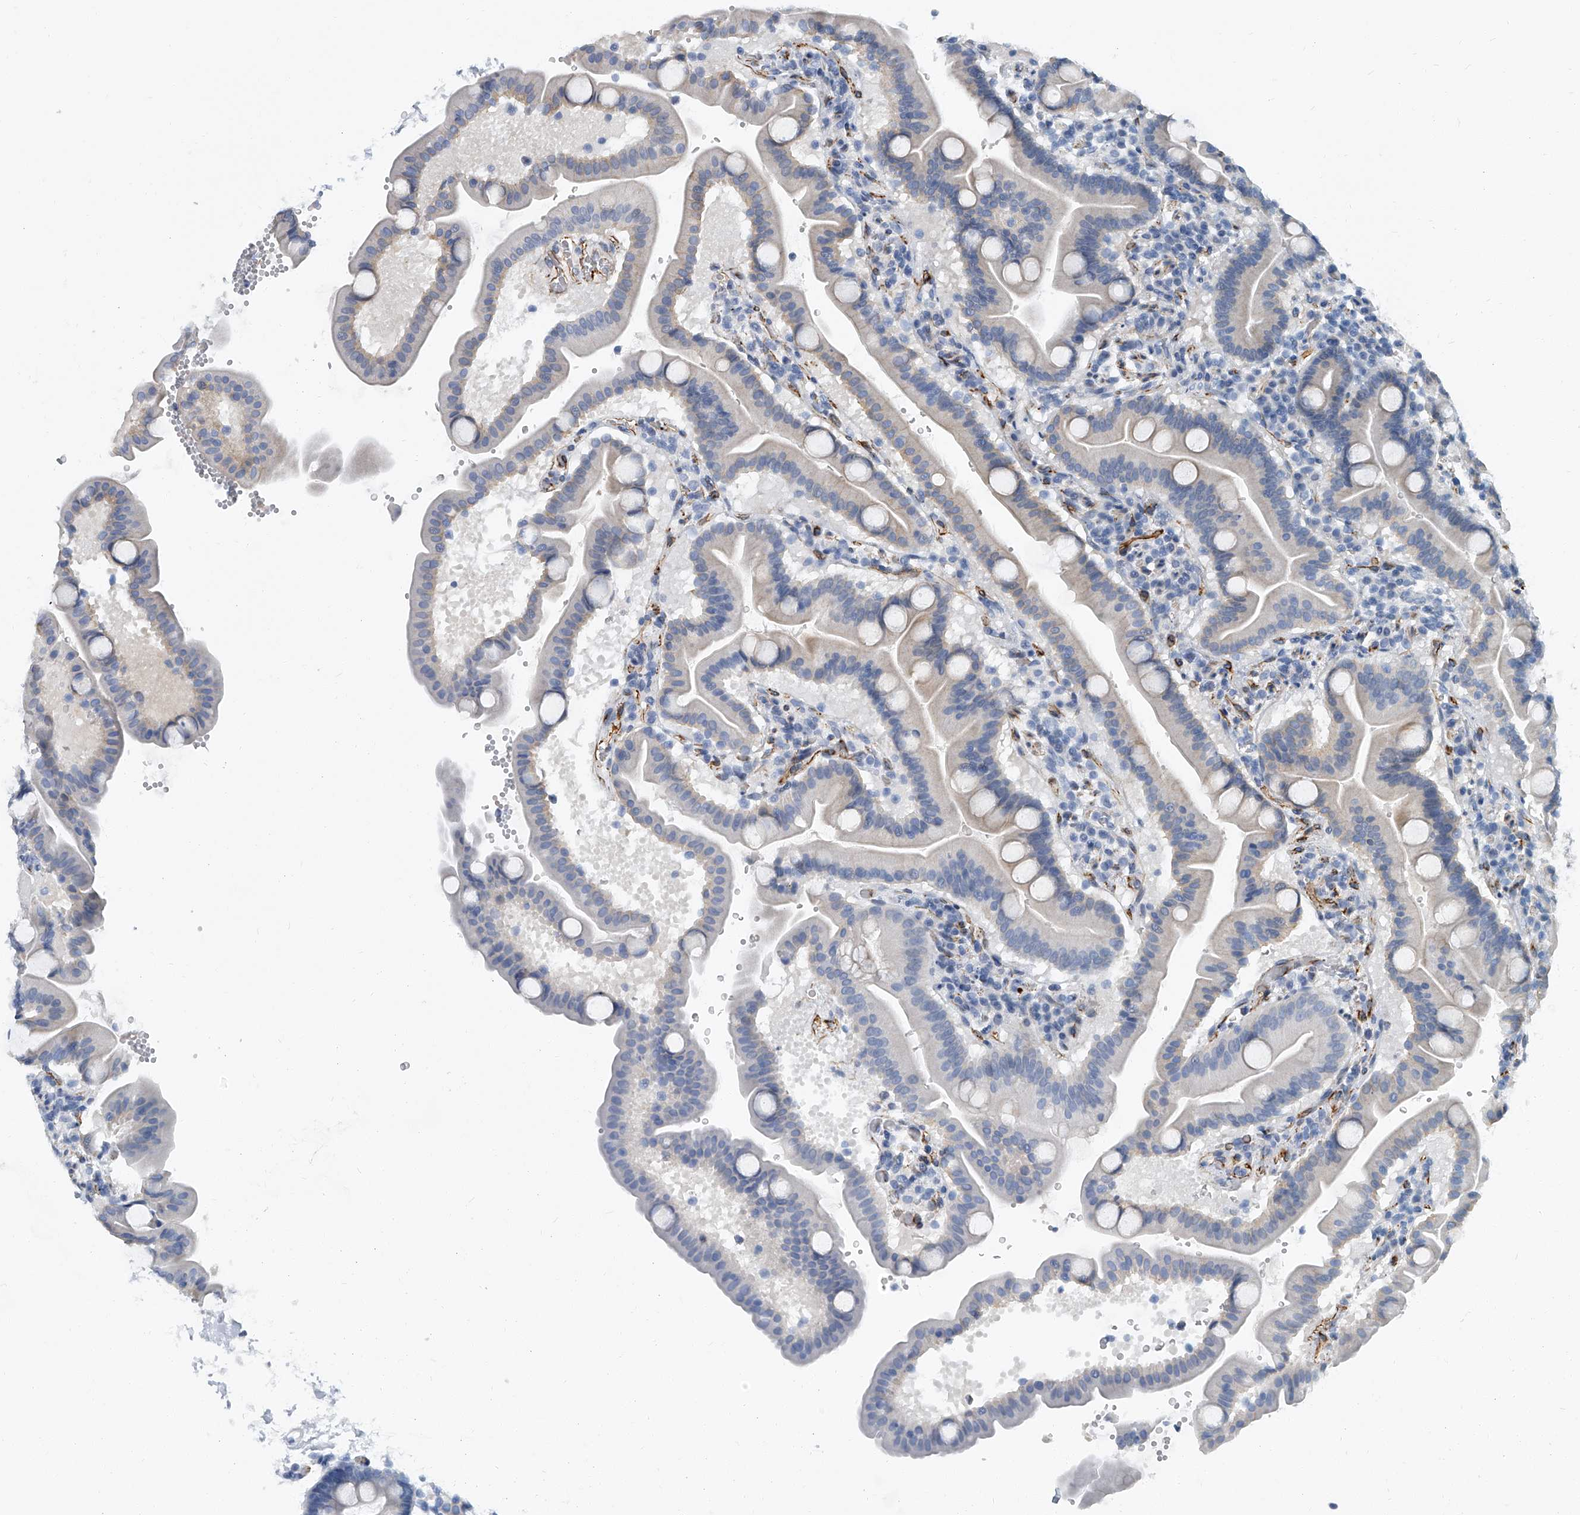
{"staining": {"intensity": "negative", "quantity": "none", "location": "none"}, "tissue": "duodenum", "cell_type": "Glandular cells", "image_type": "normal", "snomed": [{"axis": "morphology", "description": "Normal tissue, NOS"}, {"axis": "topography", "description": "Duodenum"}], "caption": "This is an IHC micrograph of unremarkable human duodenum. There is no positivity in glandular cells.", "gene": "KIRREL1", "patient": {"sex": "male", "age": 54}}